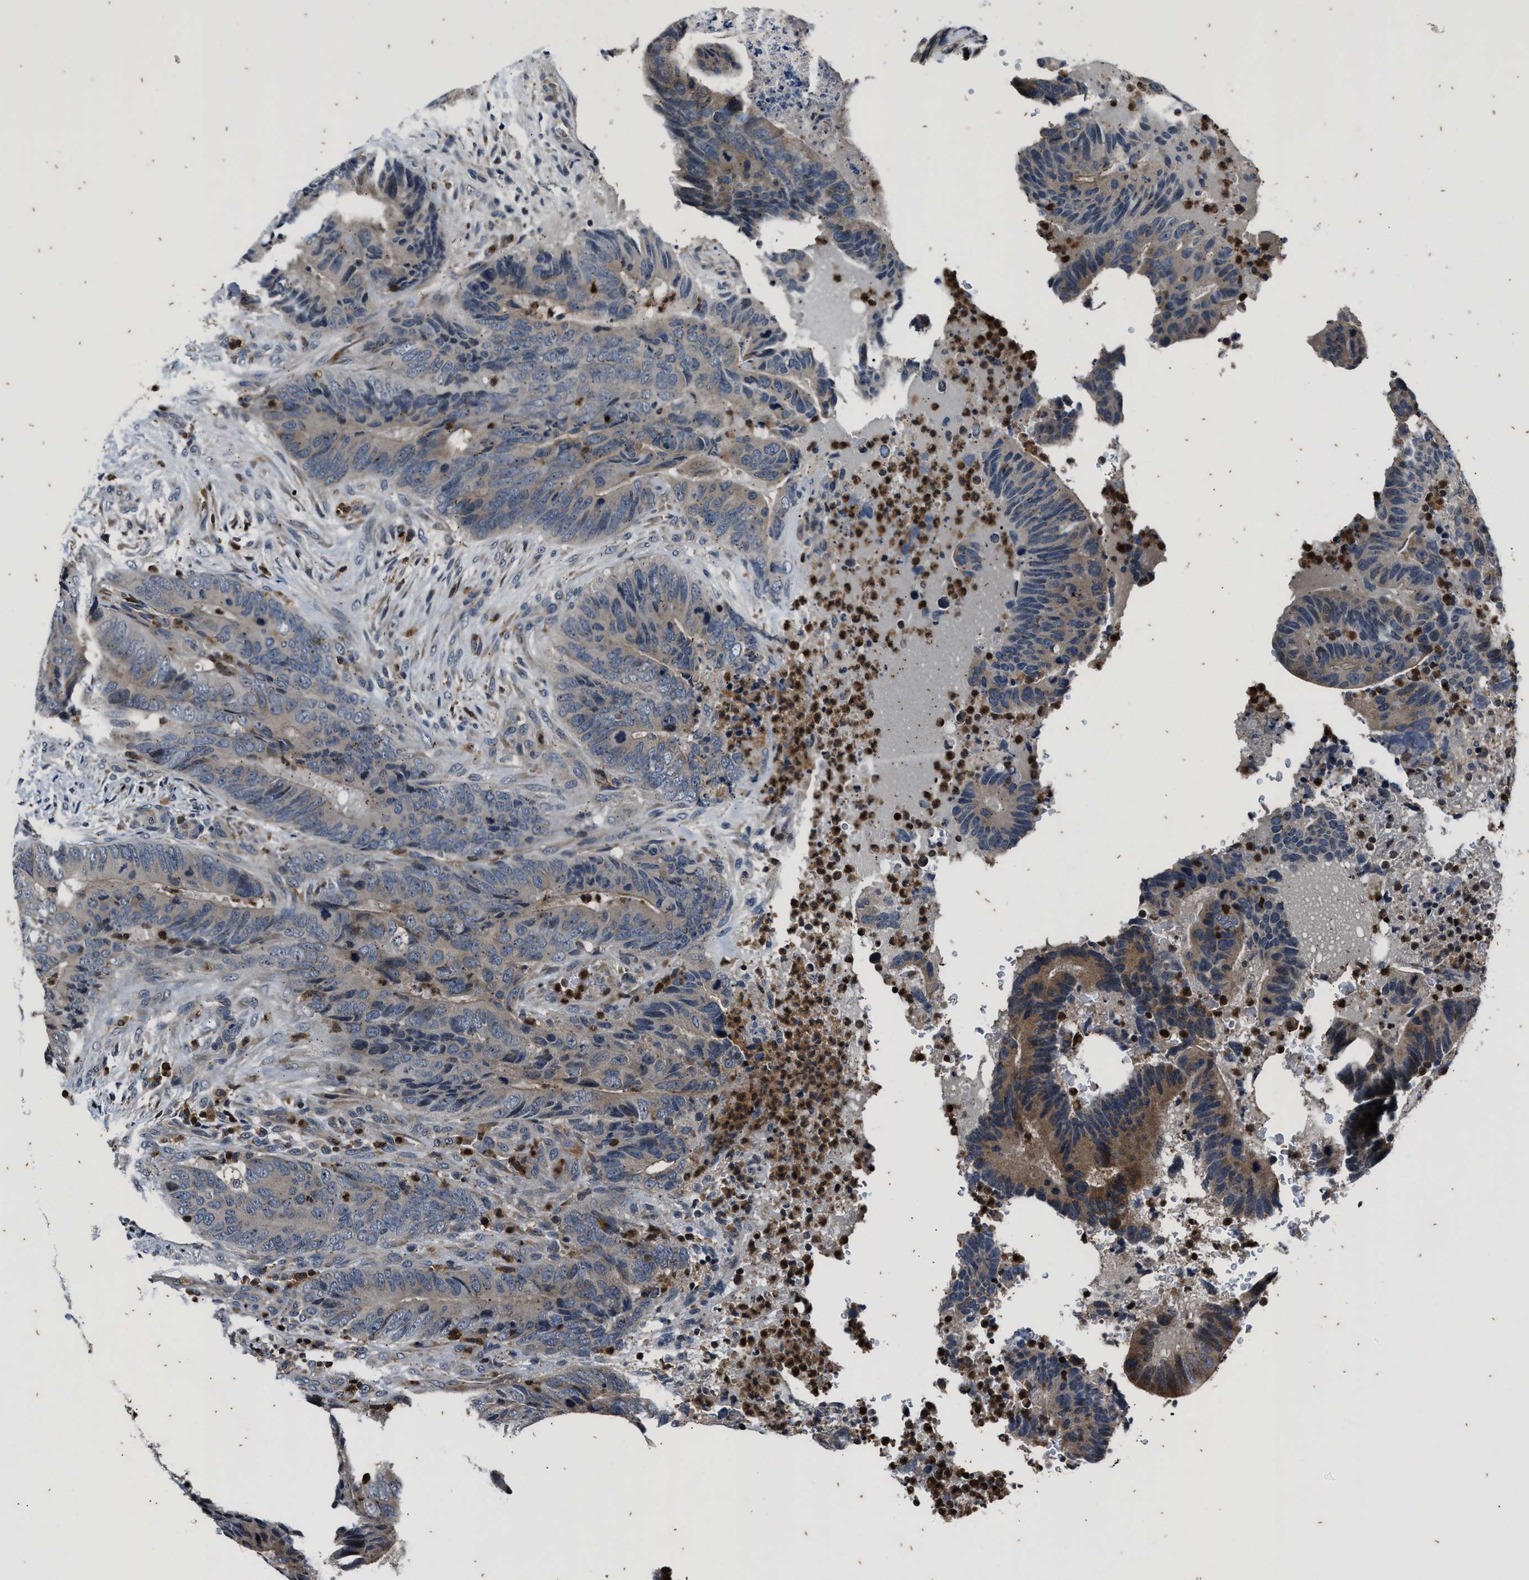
{"staining": {"intensity": "weak", "quantity": "25%-75%", "location": "cytoplasmic/membranous"}, "tissue": "colorectal cancer", "cell_type": "Tumor cells", "image_type": "cancer", "snomed": [{"axis": "morphology", "description": "Adenocarcinoma, NOS"}, {"axis": "topography", "description": "Colon"}], "caption": "Protein expression analysis of adenocarcinoma (colorectal) shows weak cytoplasmic/membranous staining in about 25%-75% of tumor cells. (DAB IHC, brown staining for protein, blue staining for nuclei).", "gene": "PTPN7", "patient": {"sex": "male", "age": 56}}